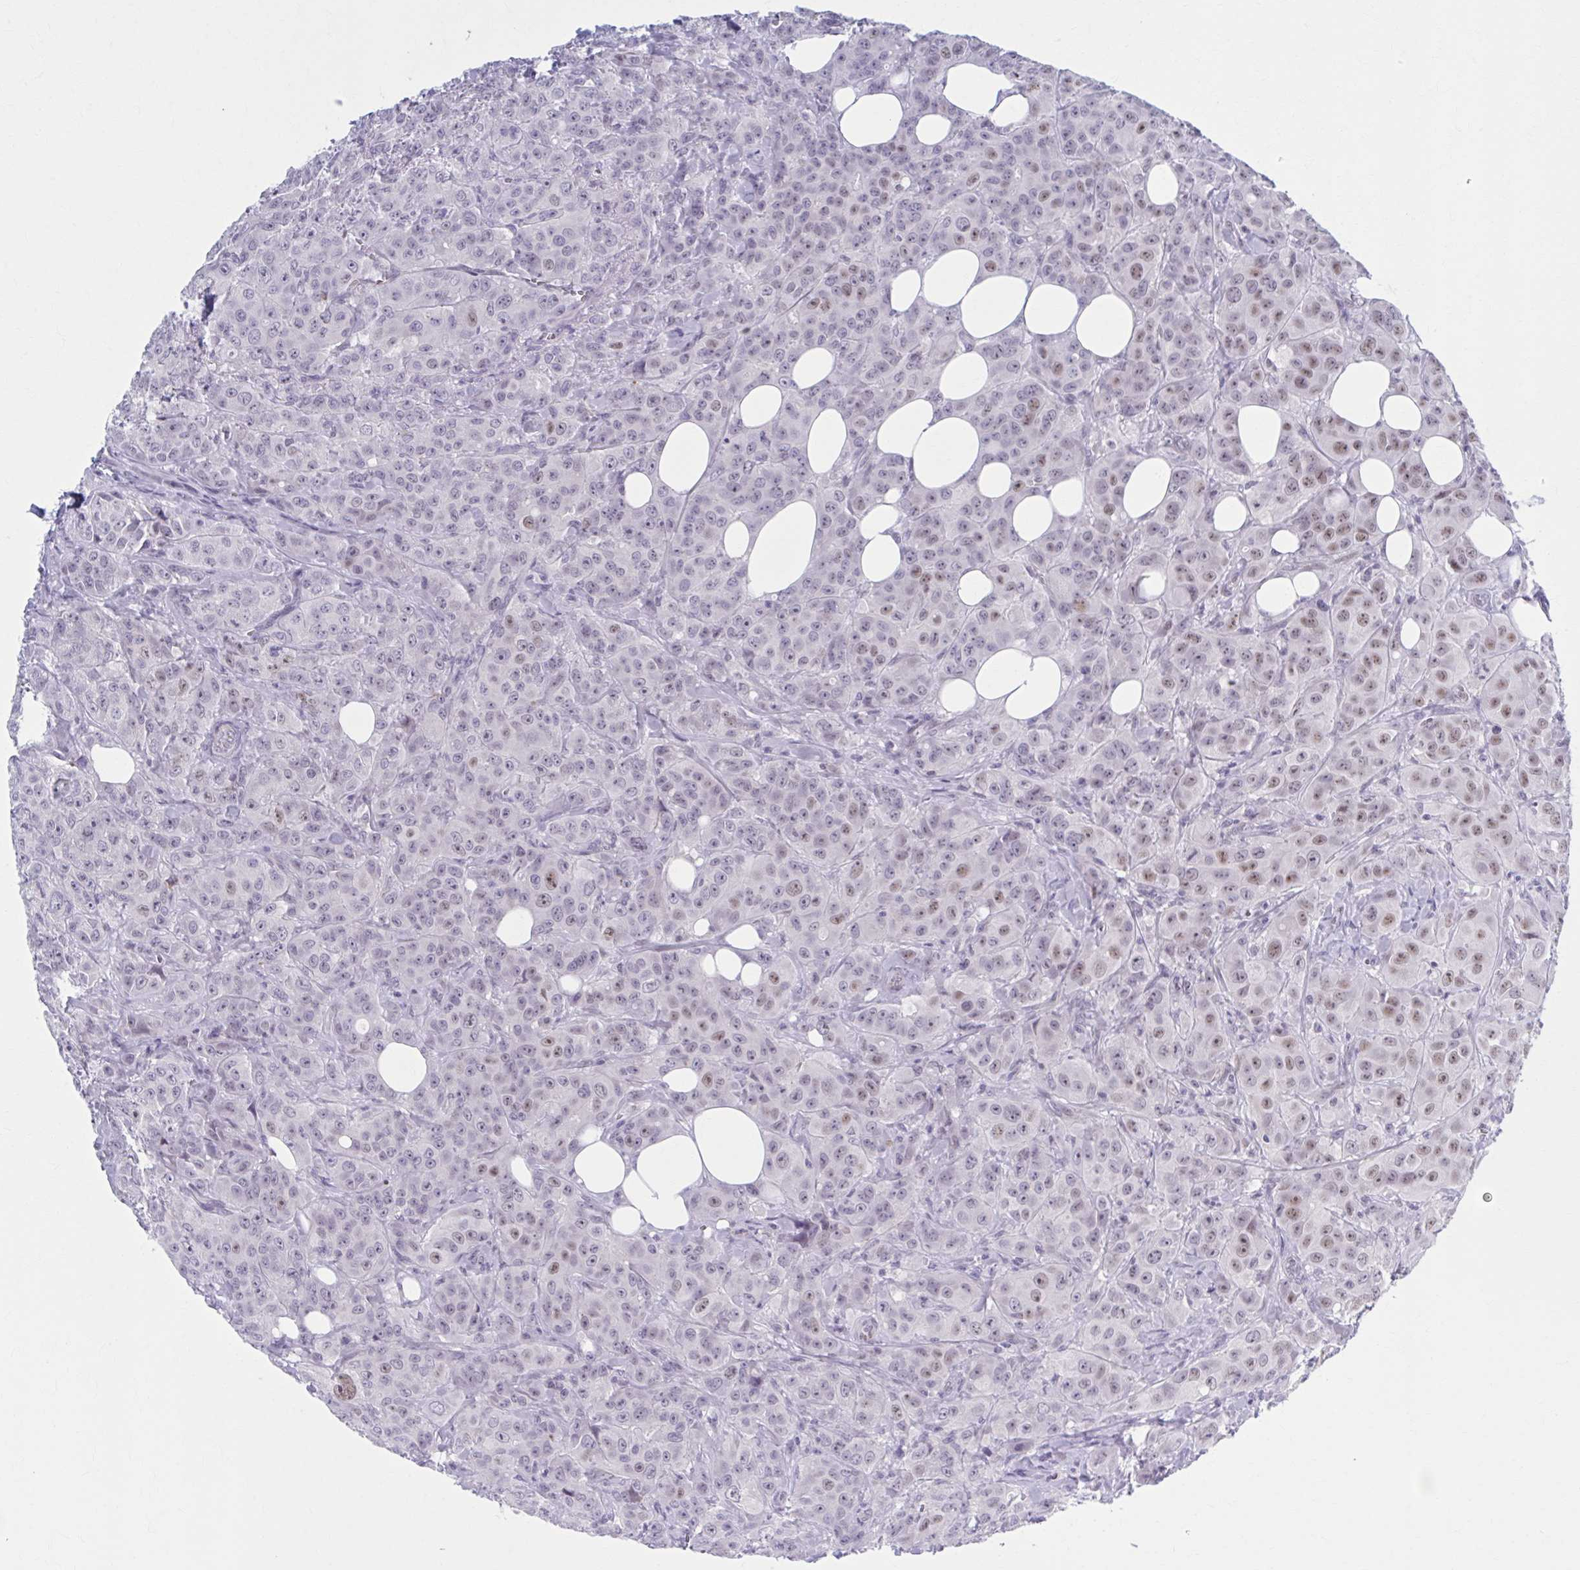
{"staining": {"intensity": "weak", "quantity": "25%-75%", "location": "nuclear"}, "tissue": "breast cancer", "cell_type": "Tumor cells", "image_type": "cancer", "snomed": [{"axis": "morphology", "description": "Normal tissue, NOS"}, {"axis": "morphology", "description": "Duct carcinoma"}, {"axis": "topography", "description": "Breast"}], "caption": "Protein positivity by IHC exhibits weak nuclear staining in approximately 25%-75% of tumor cells in breast cancer.", "gene": "CCDC105", "patient": {"sex": "female", "age": 43}}